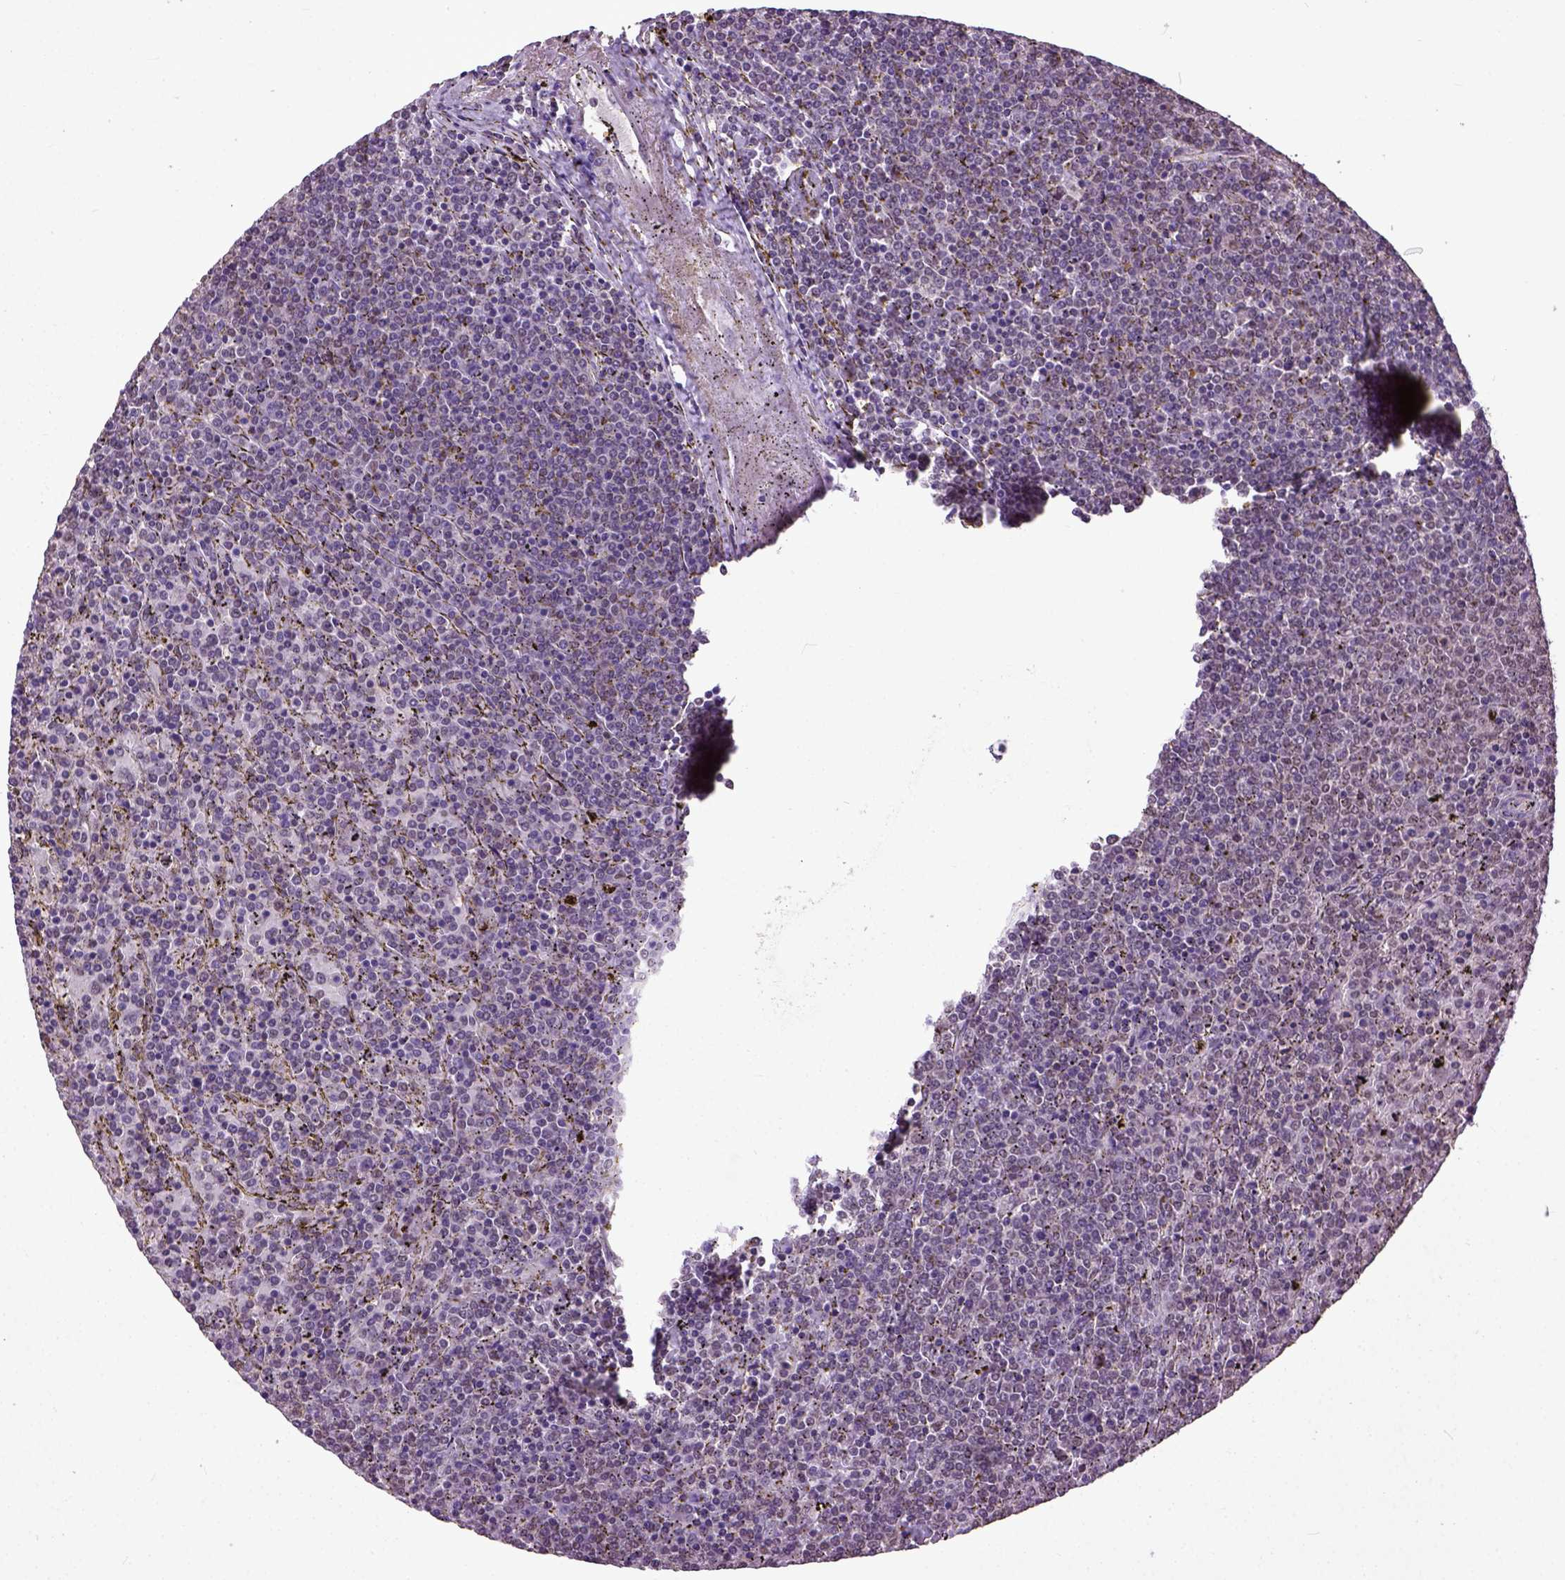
{"staining": {"intensity": "negative", "quantity": "none", "location": "none"}, "tissue": "lymphoma", "cell_type": "Tumor cells", "image_type": "cancer", "snomed": [{"axis": "morphology", "description": "Malignant lymphoma, non-Hodgkin's type, Low grade"}, {"axis": "topography", "description": "Spleen"}], "caption": "Low-grade malignant lymphoma, non-Hodgkin's type was stained to show a protein in brown. There is no significant positivity in tumor cells. Nuclei are stained in blue.", "gene": "UBA3", "patient": {"sex": "female", "age": 77}}